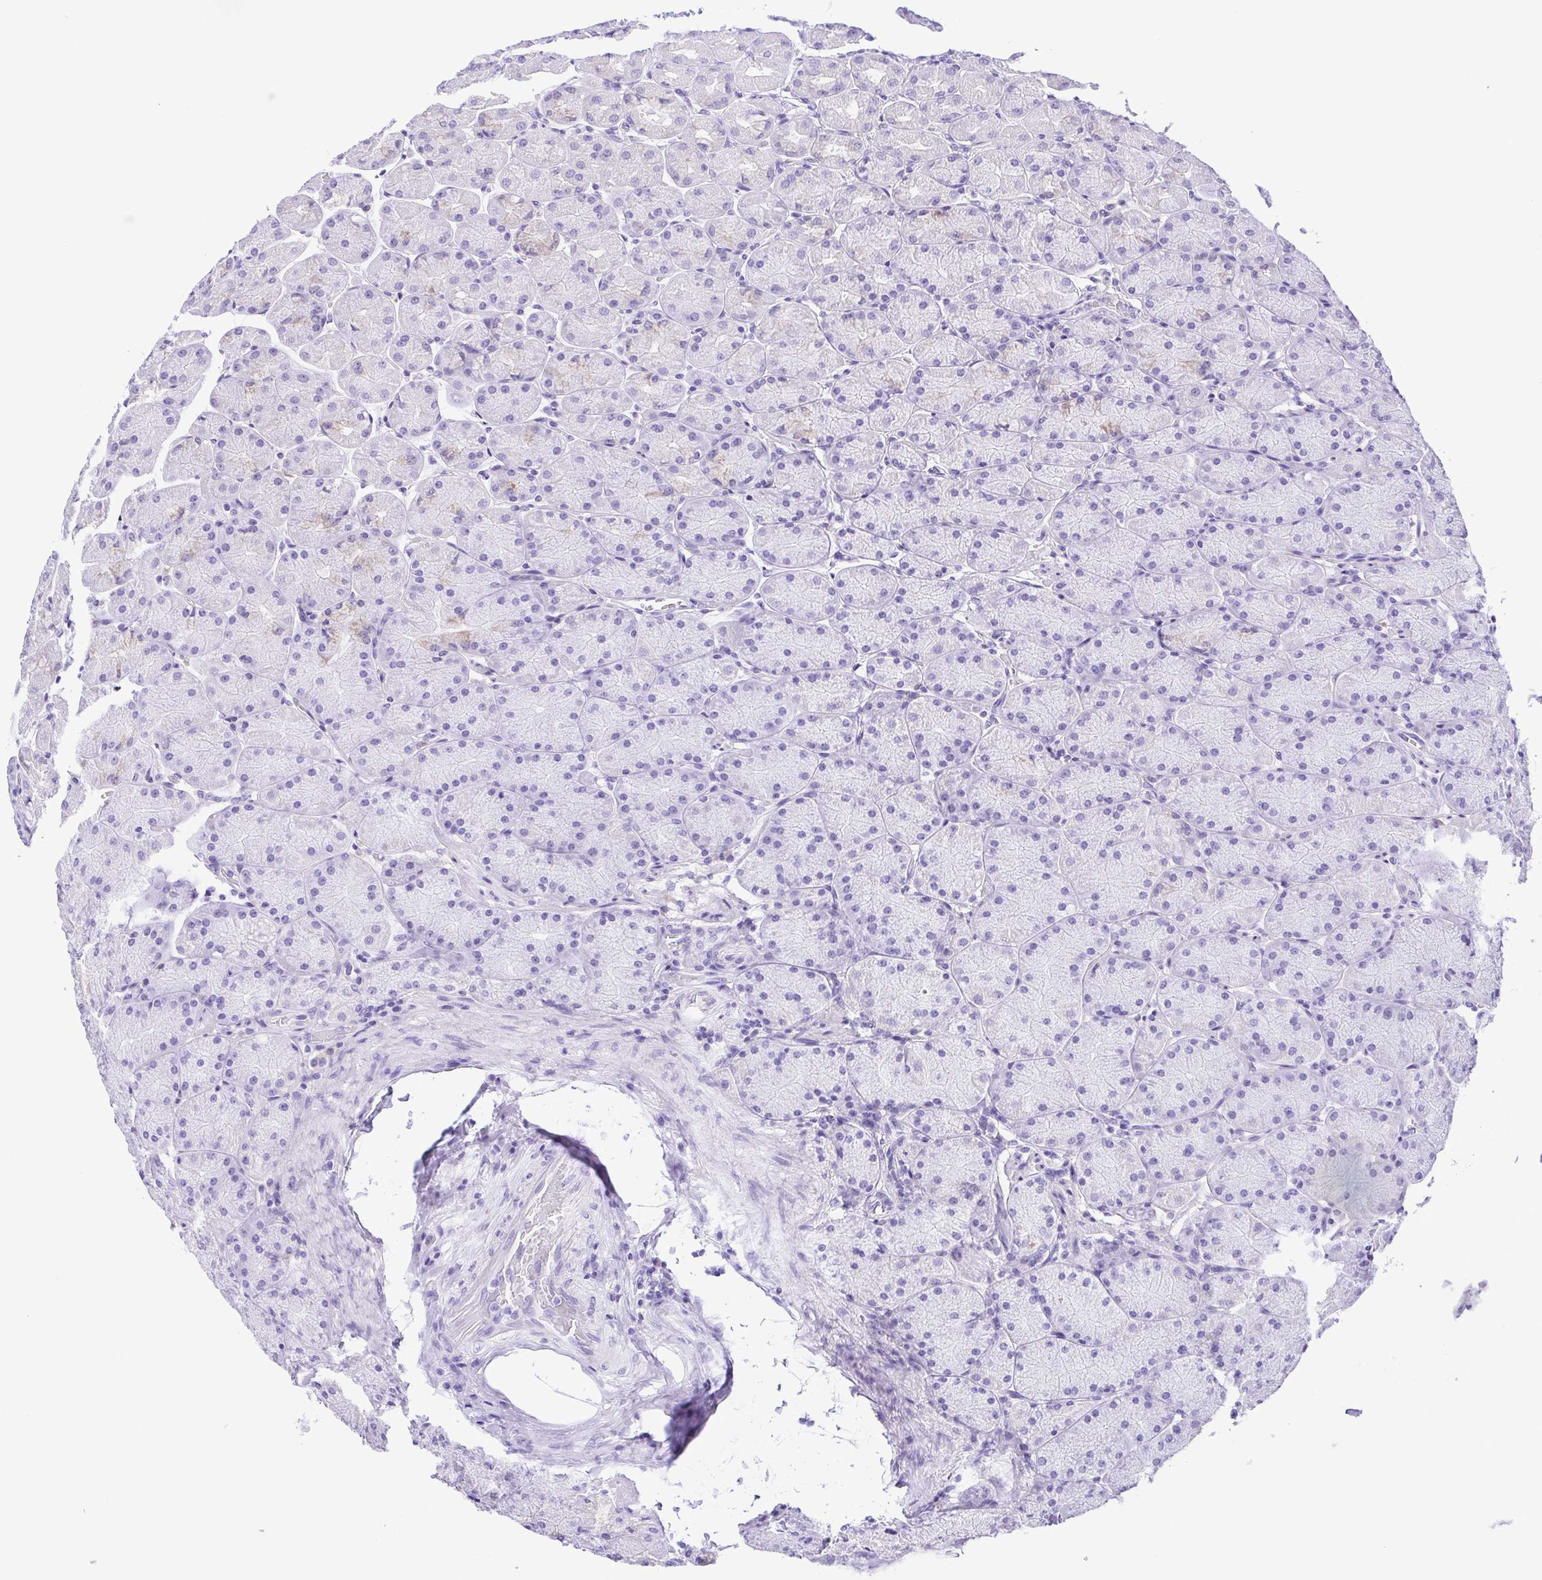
{"staining": {"intensity": "negative", "quantity": "none", "location": "none"}, "tissue": "stomach", "cell_type": "Glandular cells", "image_type": "normal", "snomed": [{"axis": "morphology", "description": "Normal tissue, NOS"}, {"axis": "topography", "description": "Stomach, upper"}], "caption": "An immunohistochemistry (IHC) micrograph of benign stomach is shown. There is no staining in glandular cells of stomach.", "gene": "PAK3", "patient": {"sex": "female", "age": 56}}